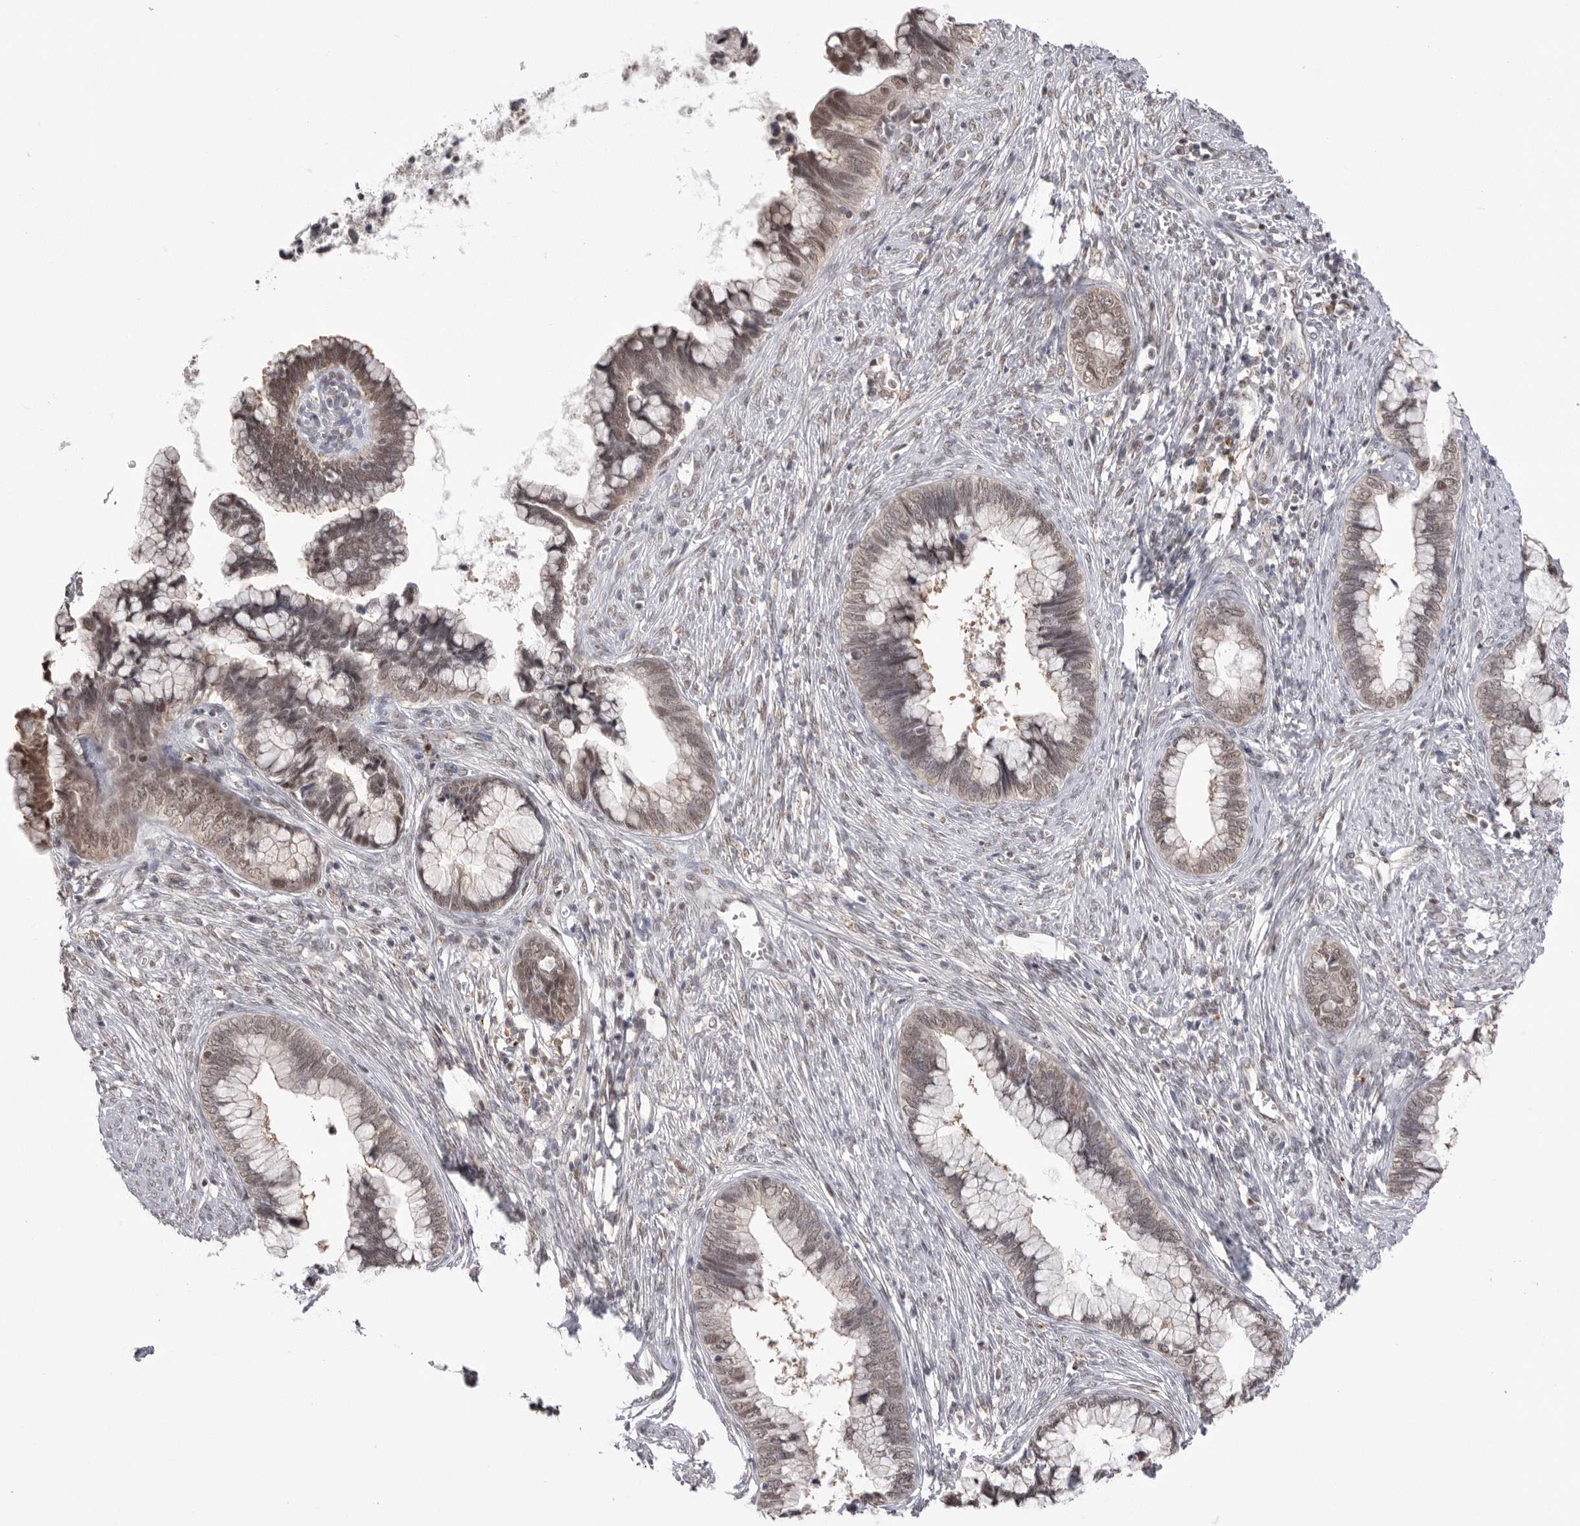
{"staining": {"intensity": "moderate", "quantity": "25%-75%", "location": "nuclear"}, "tissue": "cervical cancer", "cell_type": "Tumor cells", "image_type": "cancer", "snomed": [{"axis": "morphology", "description": "Adenocarcinoma, NOS"}, {"axis": "topography", "description": "Cervix"}], "caption": "A brown stain labels moderate nuclear expression of a protein in cervical cancer (adenocarcinoma) tumor cells. The protein of interest is stained brown, and the nuclei are stained in blue (DAB (3,3'-diaminobenzidine) IHC with brightfield microscopy, high magnification).", "gene": "BCLAF3", "patient": {"sex": "female", "age": 44}}